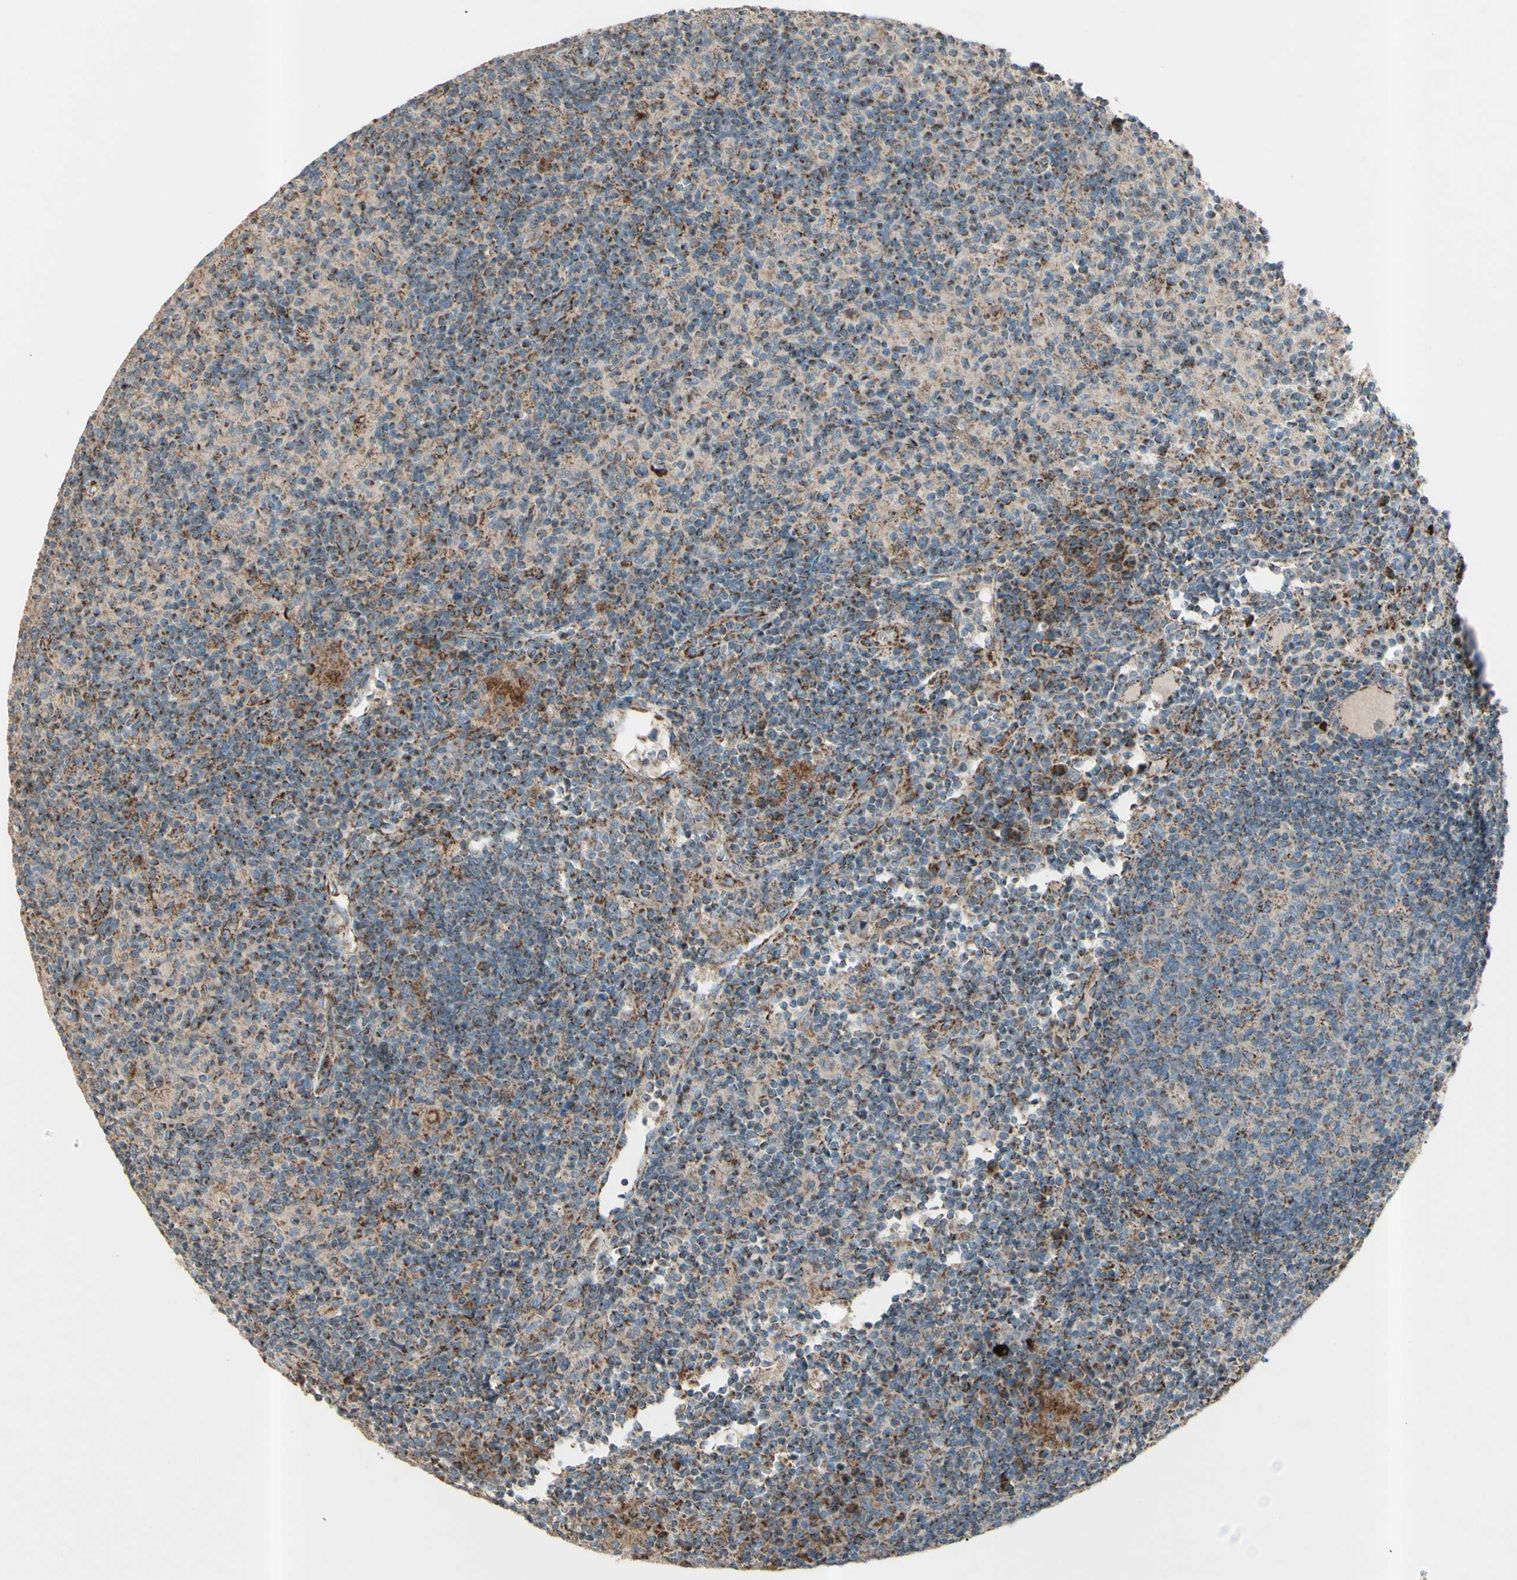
{"staining": {"intensity": "strong", "quantity": ">75%", "location": "cytoplasmic/membranous"}, "tissue": "lymph node", "cell_type": "Germinal center cells", "image_type": "normal", "snomed": [{"axis": "morphology", "description": "Normal tissue, NOS"}, {"axis": "morphology", "description": "Inflammation, NOS"}, {"axis": "topography", "description": "Lymph node"}], "caption": "An immunohistochemistry (IHC) photomicrograph of unremarkable tissue is shown. Protein staining in brown shows strong cytoplasmic/membranous positivity in lymph node within germinal center cells. (Brightfield microscopy of DAB IHC at high magnification).", "gene": "RHOT1", "patient": {"sex": "male", "age": 55}}